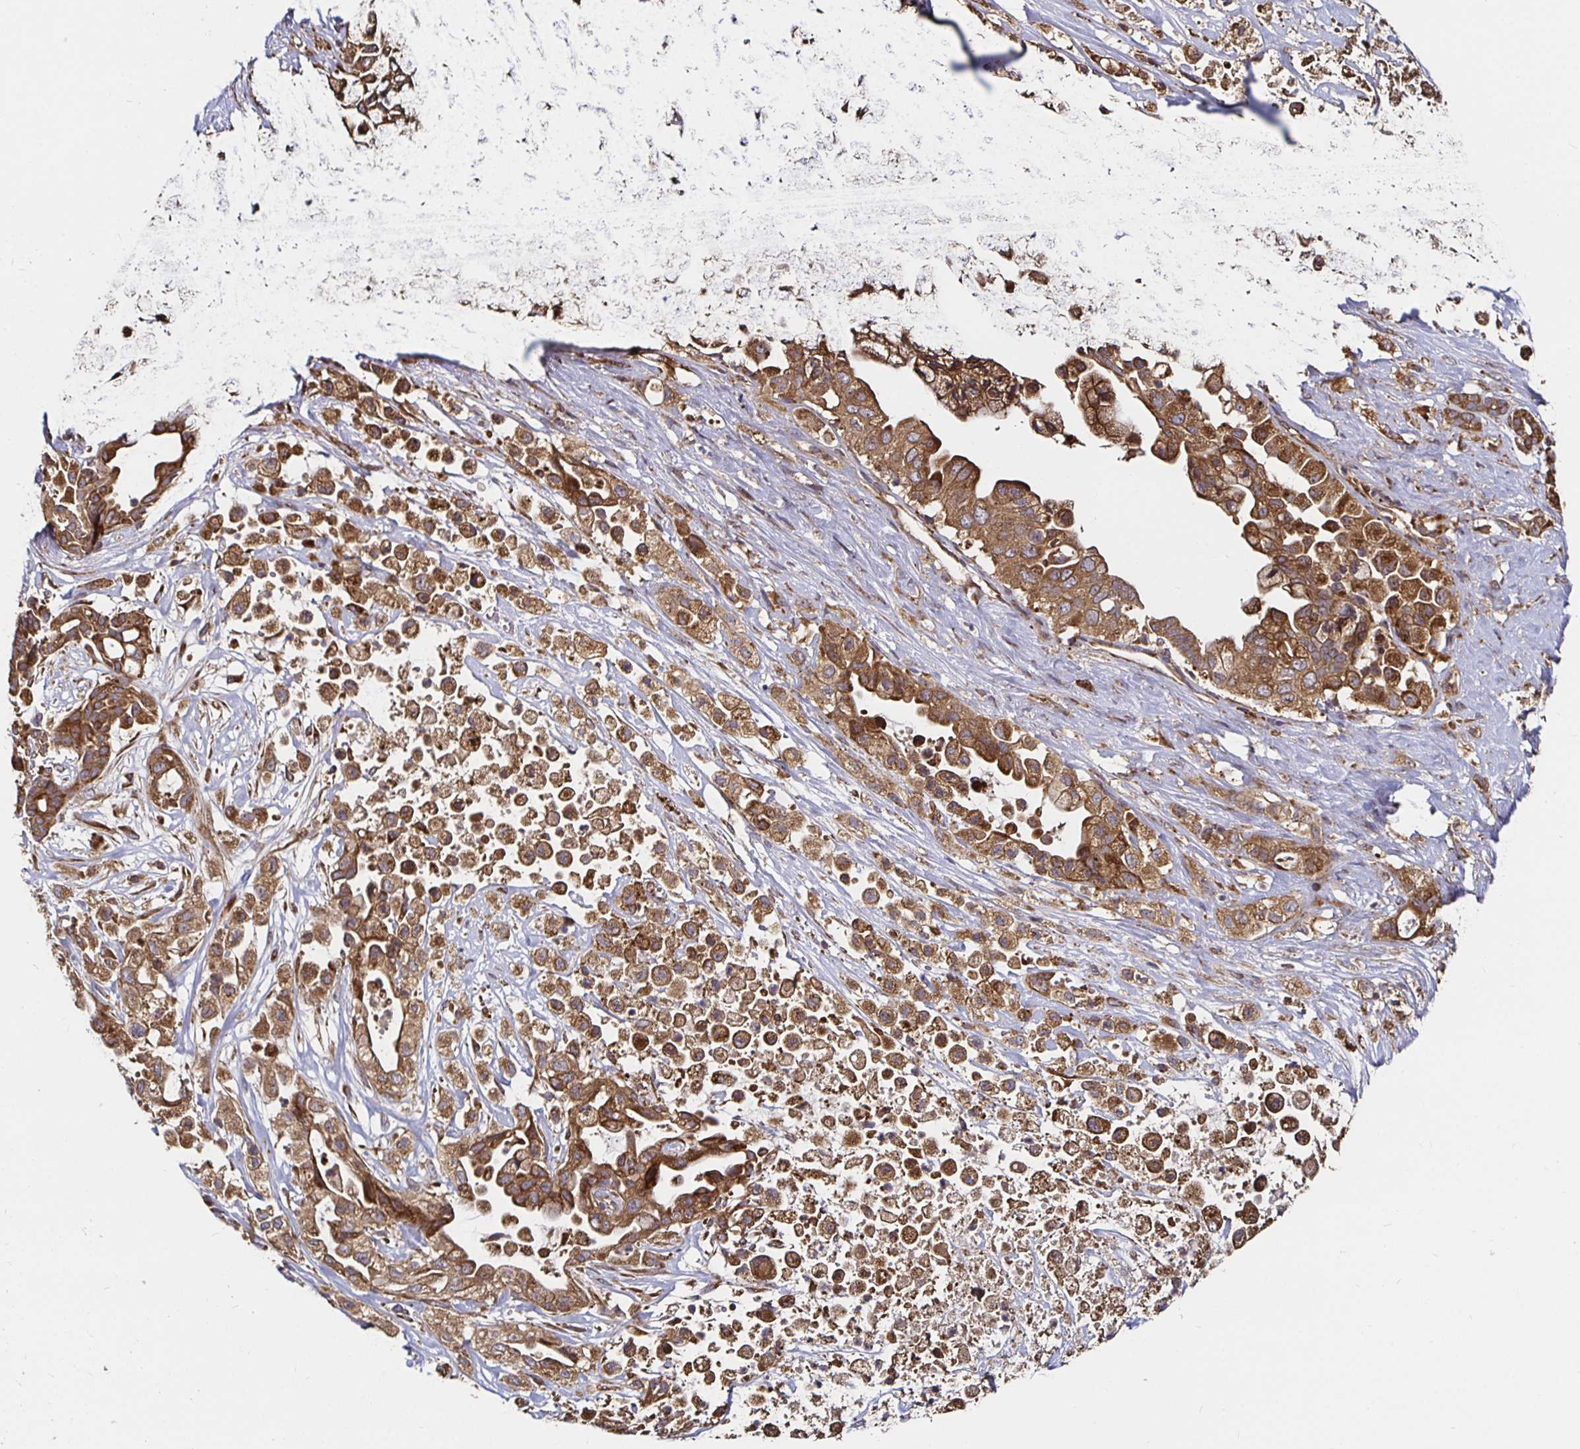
{"staining": {"intensity": "moderate", "quantity": ">75%", "location": "cytoplasmic/membranous"}, "tissue": "pancreatic cancer", "cell_type": "Tumor cells", "image_type": "cancer", "snomed": [{"axis": "morphology", "description": "Adenocarcinoma, NOS"}, {"axis": "topography", "description": "Pancreas"}], "caption": "Protein staining demonstrates moderate cytoplasmic/membranous positivity in approximately >75% of tumor cells in pancreatic adenocarcinoma.", "gene": "MLST8", "patient": {"sex": "male", "age": 44}}